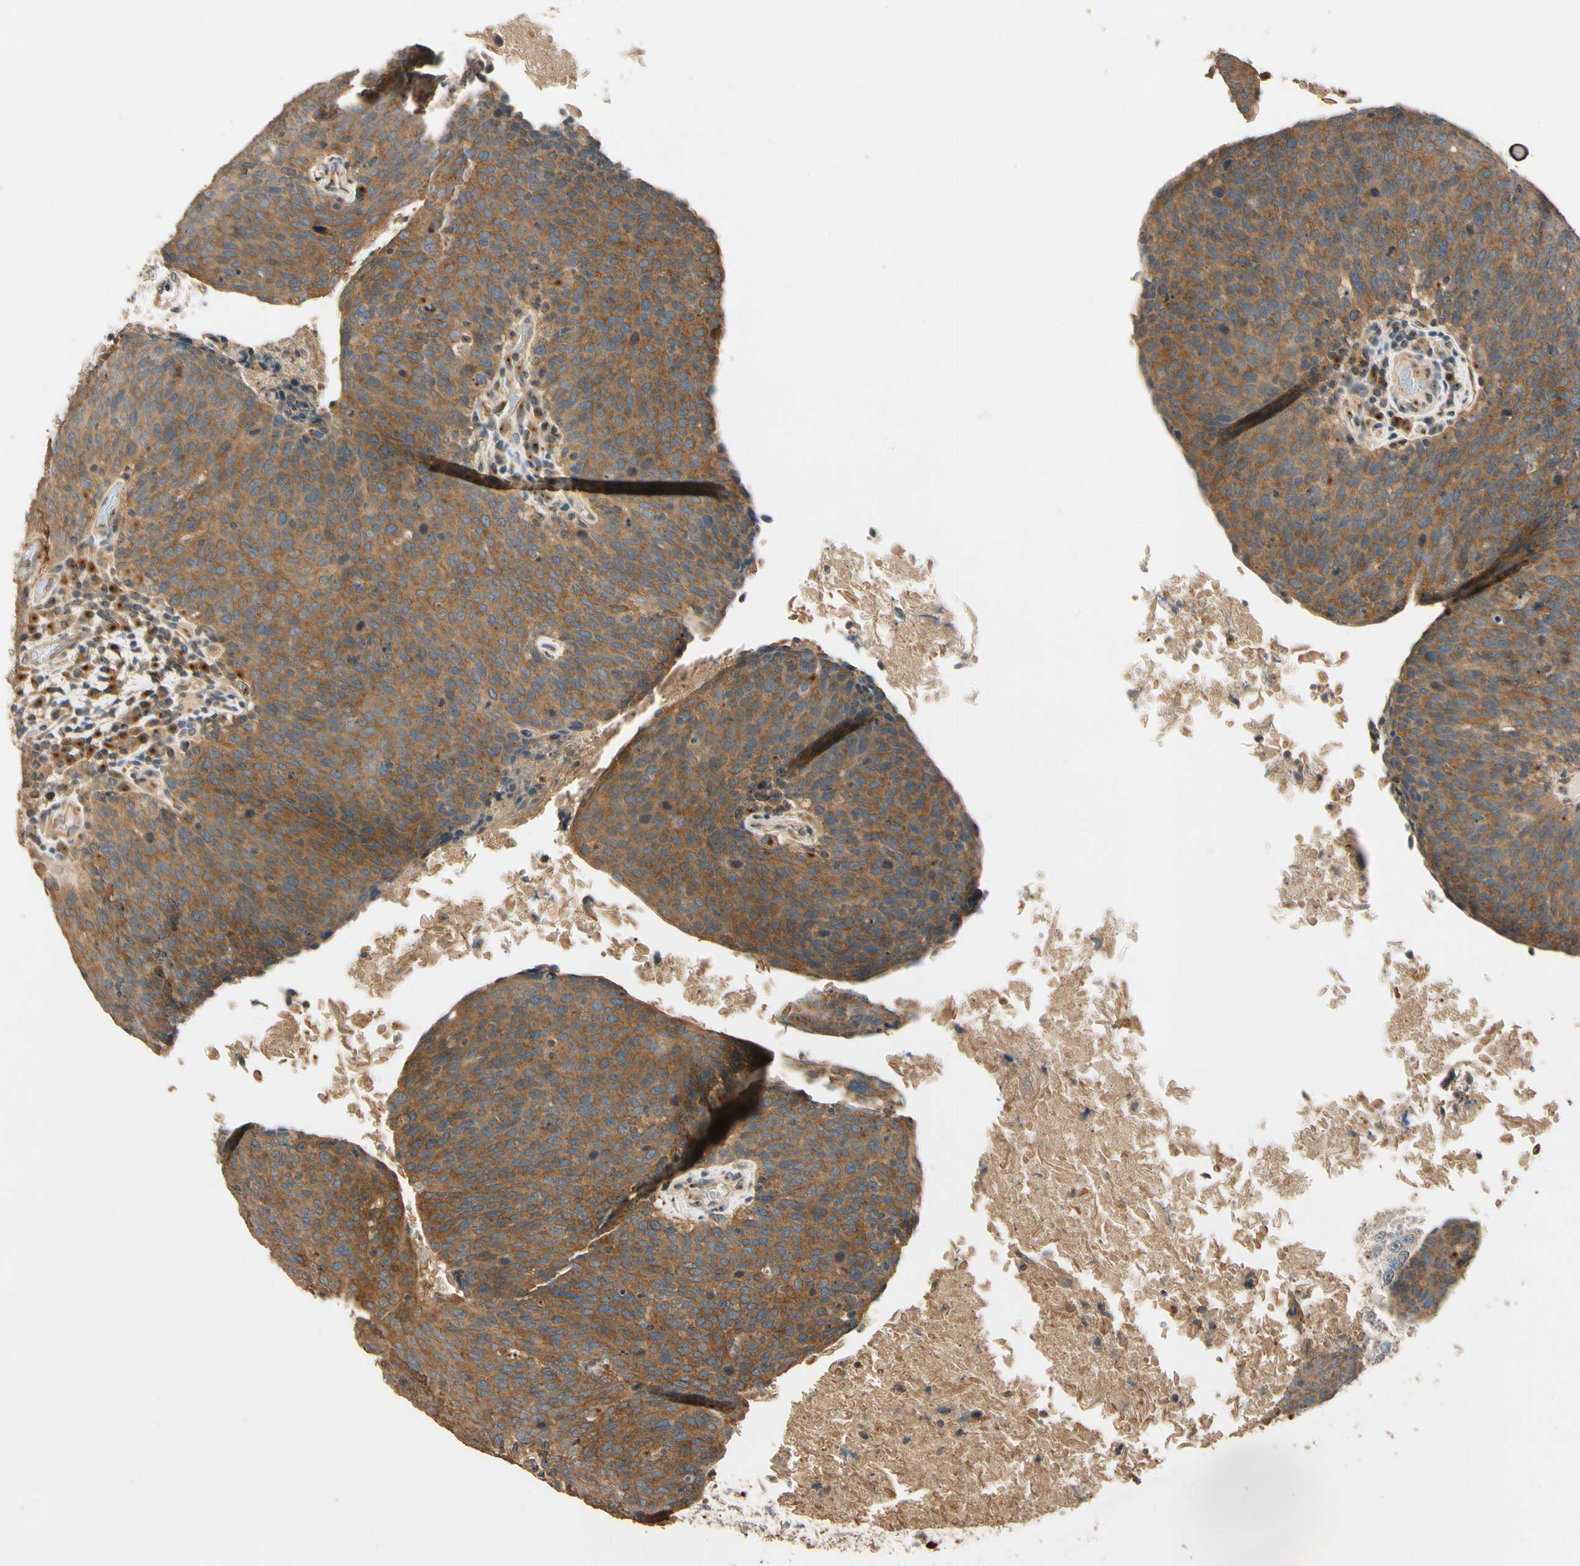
{"staining": {"intensity": "strong", "quantity": ">75%", "location": "cytoplasmic/membranous"}, "tissue": "head and neck cancer", "cell_type": "Tumor cells", "image_type": "cancer", "snomed": [{"axis": "morphology", "description": "Squamous cell carcinoma, NOS"}, {"axis": "morphology", "description": "Squamous cell carcinoma, metastatic, NOS"}, {"axis": "topography", "description": "Lymph node"}, {"axis": "topography", "description": "Head-Neck"}], "caption": "Protein expression analysis of human head and neck cancer (squamous cell carcinoma) reveals strong cytoplasmic/membranous expression in about >75% of tumor cells. The protein is stained brown, and the nuclei are stained in blue (DAB IHC with brightfield microscopy, high magnification).", "gene": "AKAP9", "patient": {"sex": "male", "age": 62}}